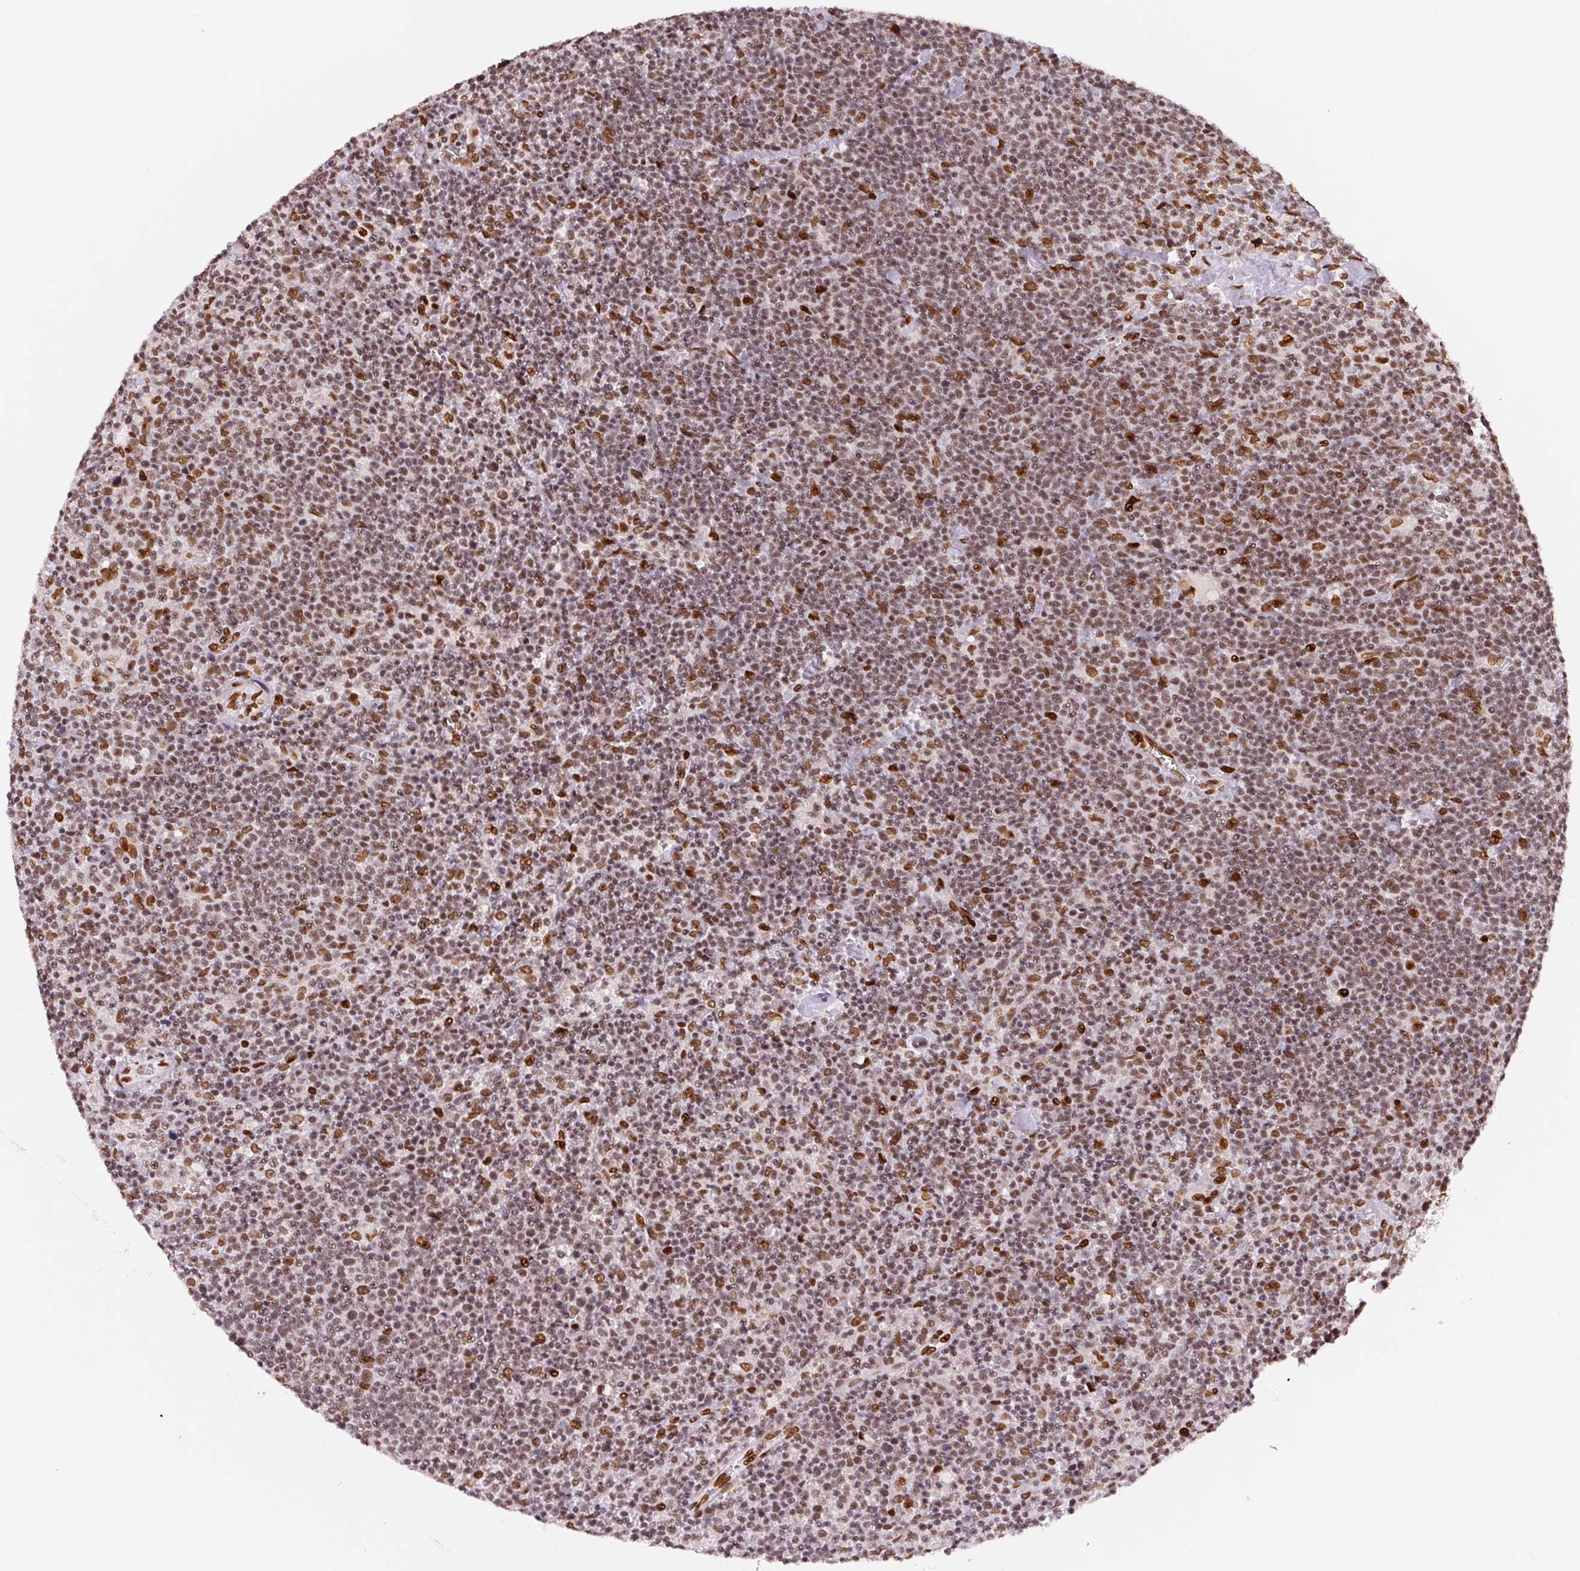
{"staining": {"intensity": "moderate", "quantity": "<25%", "location": "nuclear"}, "tissue": "lymphoma", "cell_type": "Tumor cells", "image_type": "cancer", "snomed": [{"axis": "morphology", "description": "Malignant lymphoma, non-Hodgkin's type, High grade"}, {"axis": "topography", "description": "Lymph node"}], "caption": "Protein staining reveals moderate nuclear positivity in approximately <25% of tumor cells in lymphoma.", "gene": "SAP30BP", "patient": {"sex": "male", "age": 61}}